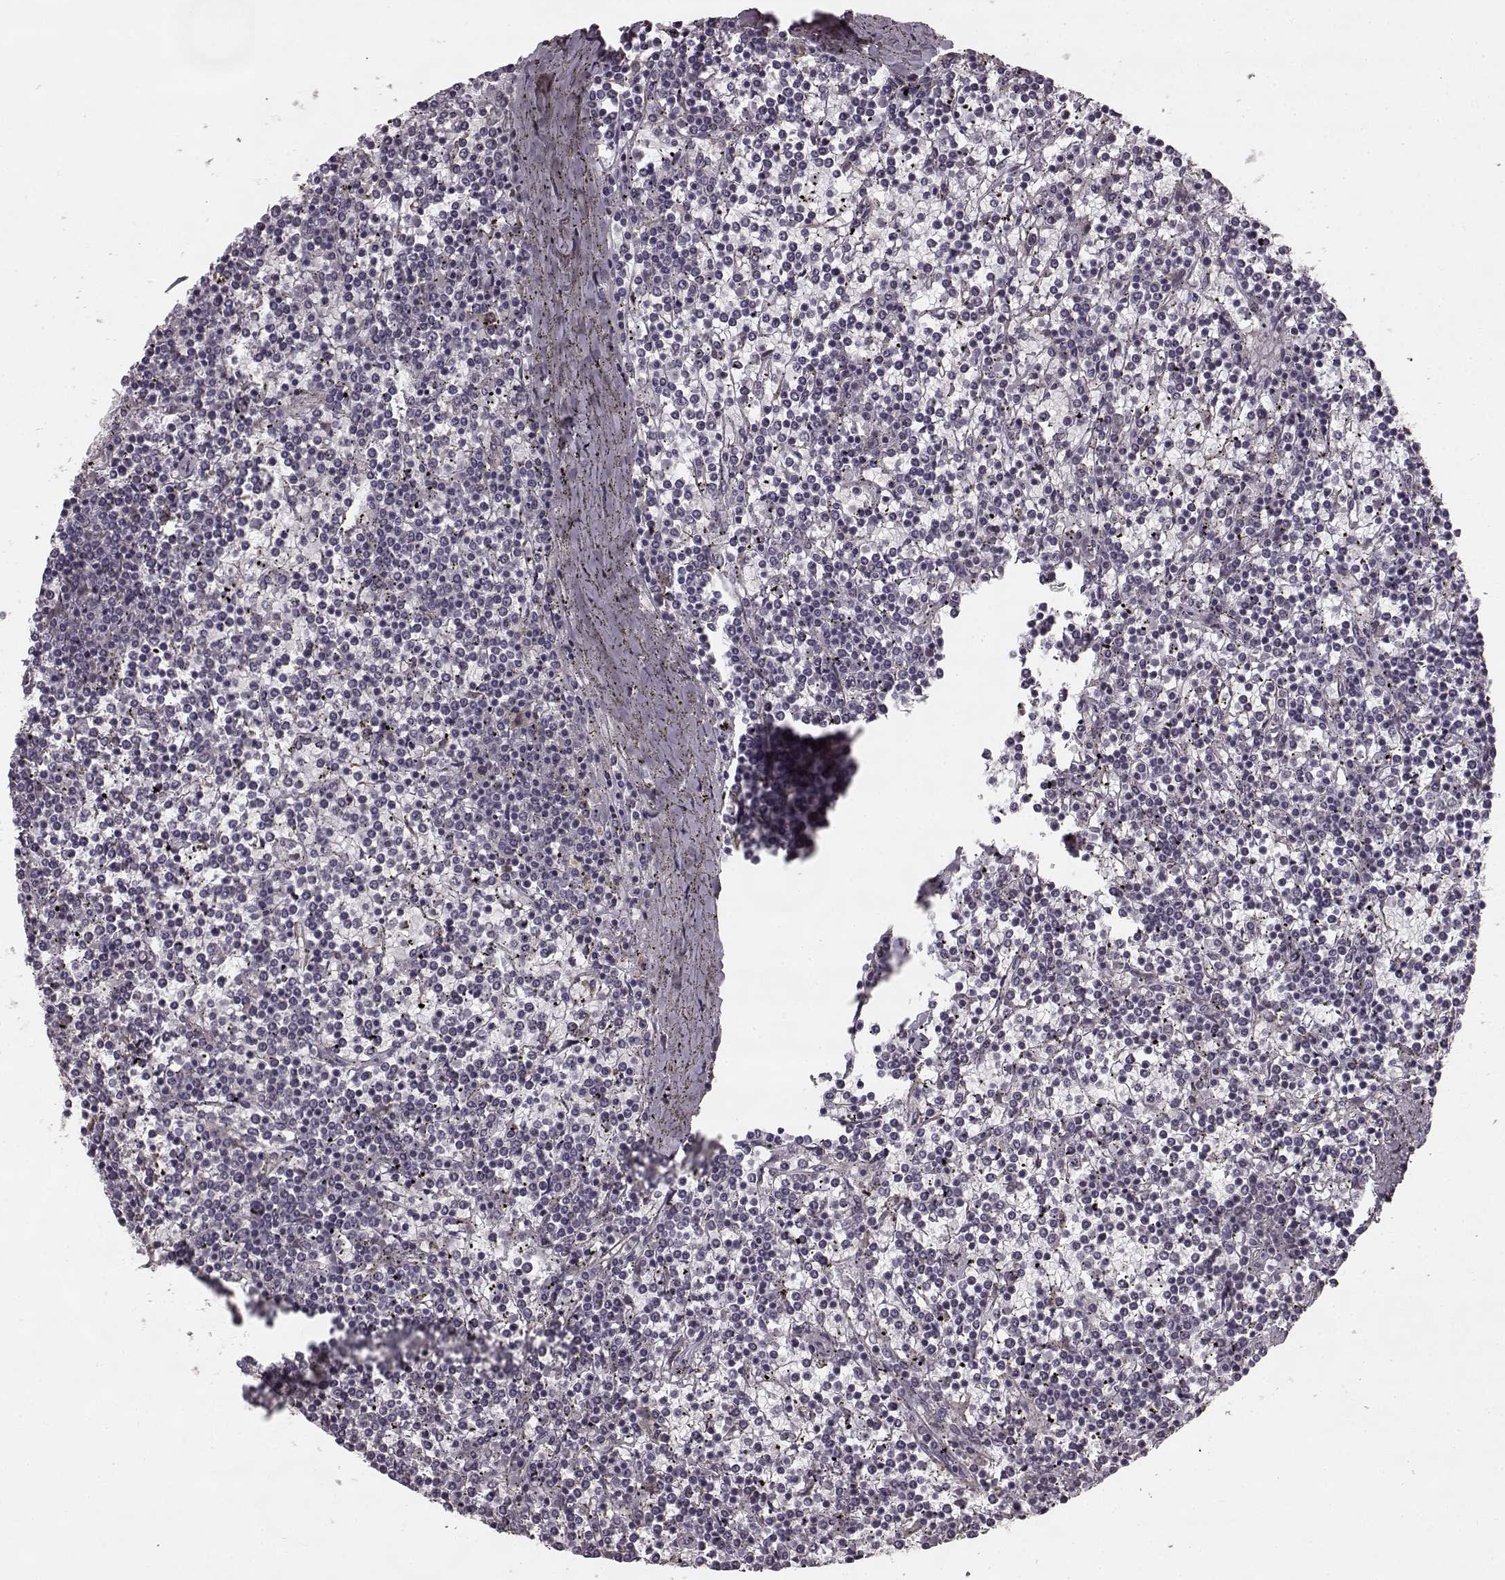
{"staining": {"intensity": "negative", "quantity": "none", "location": "none"}, "tissue": "lymphoma", "cell_type": "Tumor cells", "image_type": "cancer", "snomed": [{"axis": "morphology", "description": "Malignant lymphoma, non-Hodgkin's type, Low grade"}, {"axis": "topography", "description": "Spleen"}], "caption": "Micrograph shows no significant protein expression in tumor cells of lymphoma. (DAB (3,3'-diaminobenzidine) IHC visualized using brightfield microscopy, high magnification).", "gene": "HMMR", "patient": {"sex": "female", "age": 19}}